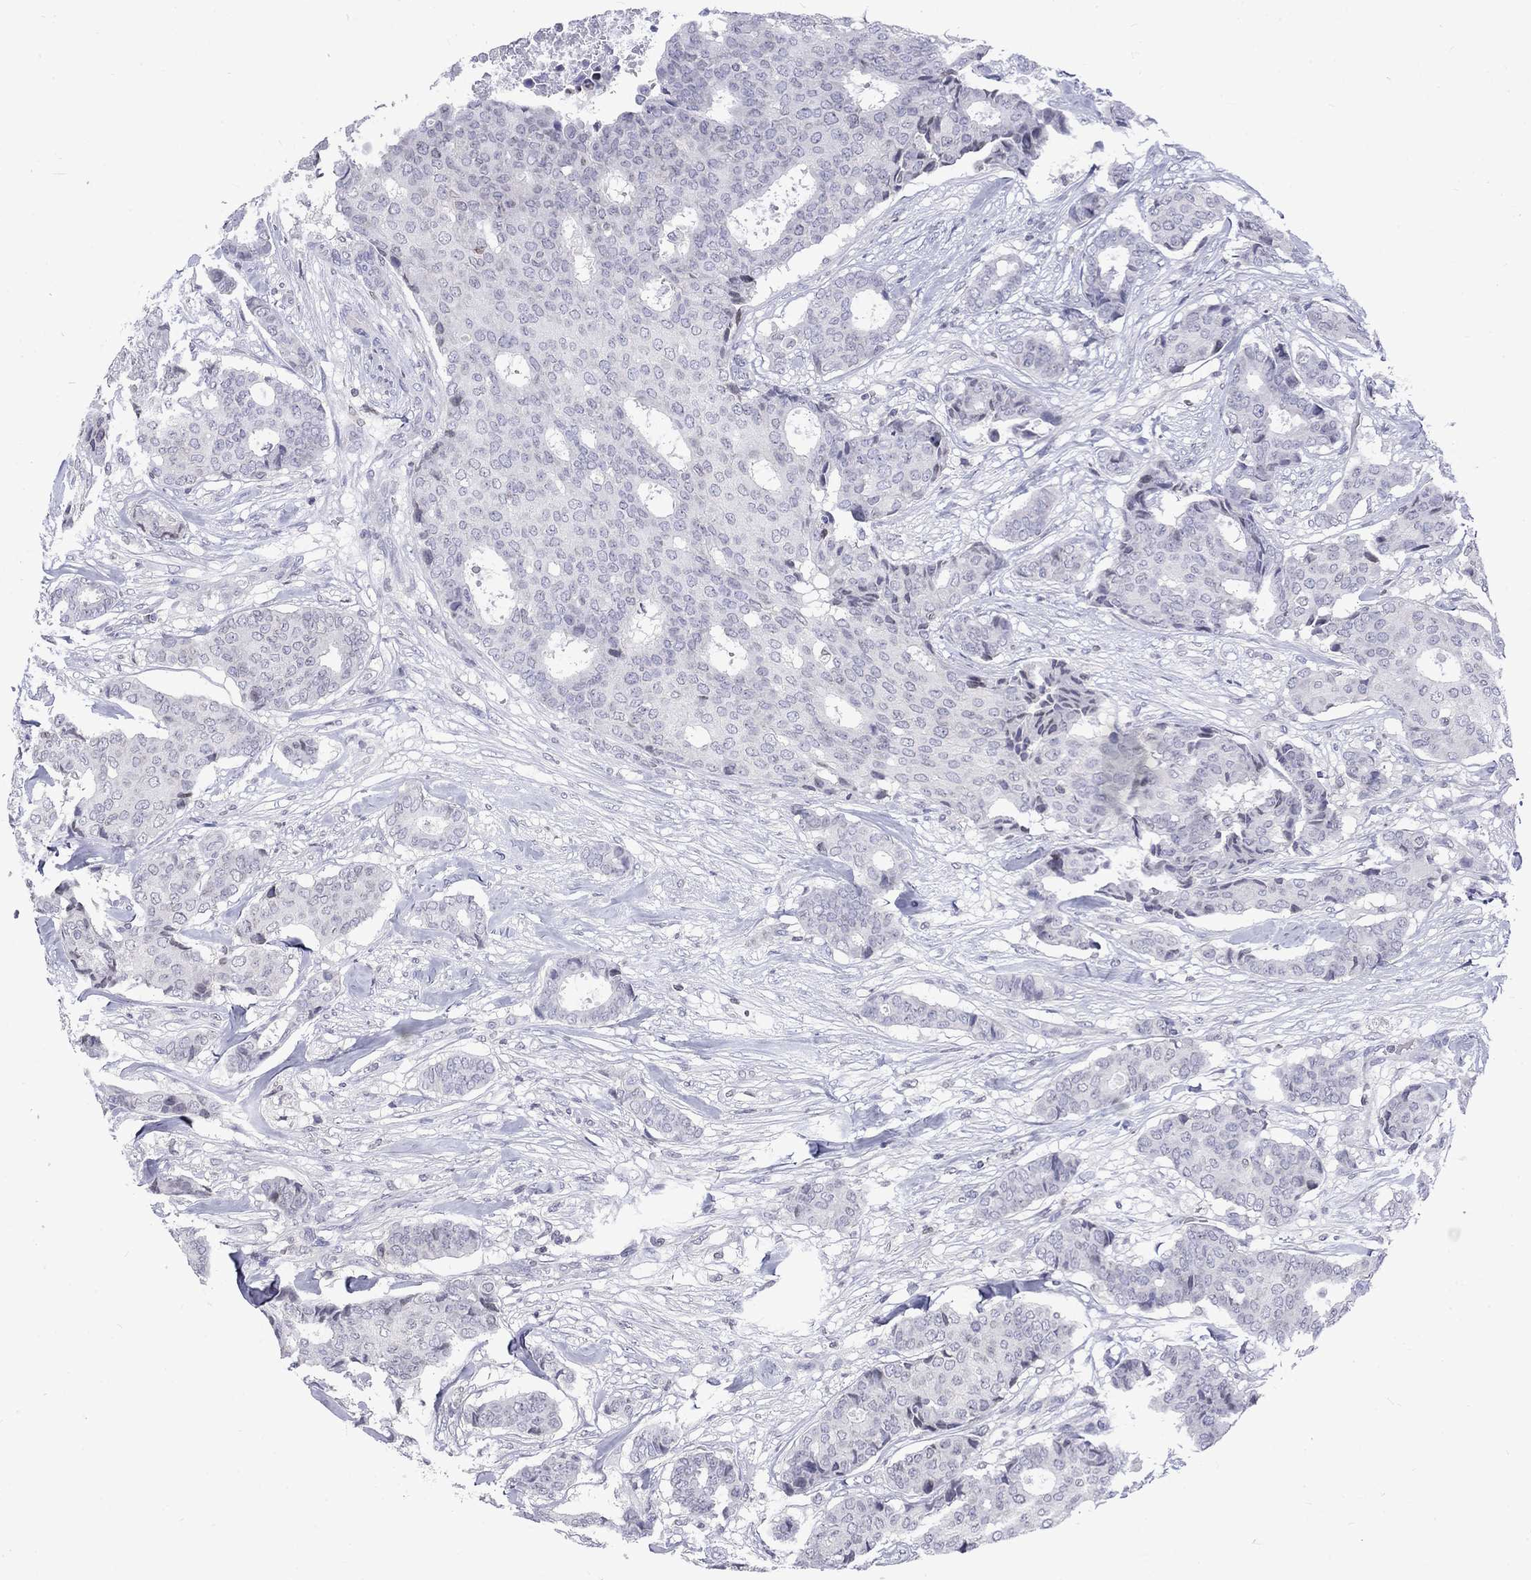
{"staining": {"intensity": "negative", "quantity": "none", "location": "none"}, "tissue": "breast cancer", "cell_type": "Tumor cells", "image_type": "cancer", "snomed": [{"axis": "morphology", "description": "Duct carcinoma"}, {"axis": "topography", "description": "Breast"}], "caption": "An immunohistochemistry histopathology image of breast cancer (infiltrating ductal carcinoma) is shown. There is no staining in tumor cells of breast cancer (infiltrating ductal carcinoma). (Brightfield microscopy of DAB (3,3'-diaminobenzidine) immunohistochemistry at high magnification).", "gene": "SLA", "patient": {"sex": "female", "age": 75}}